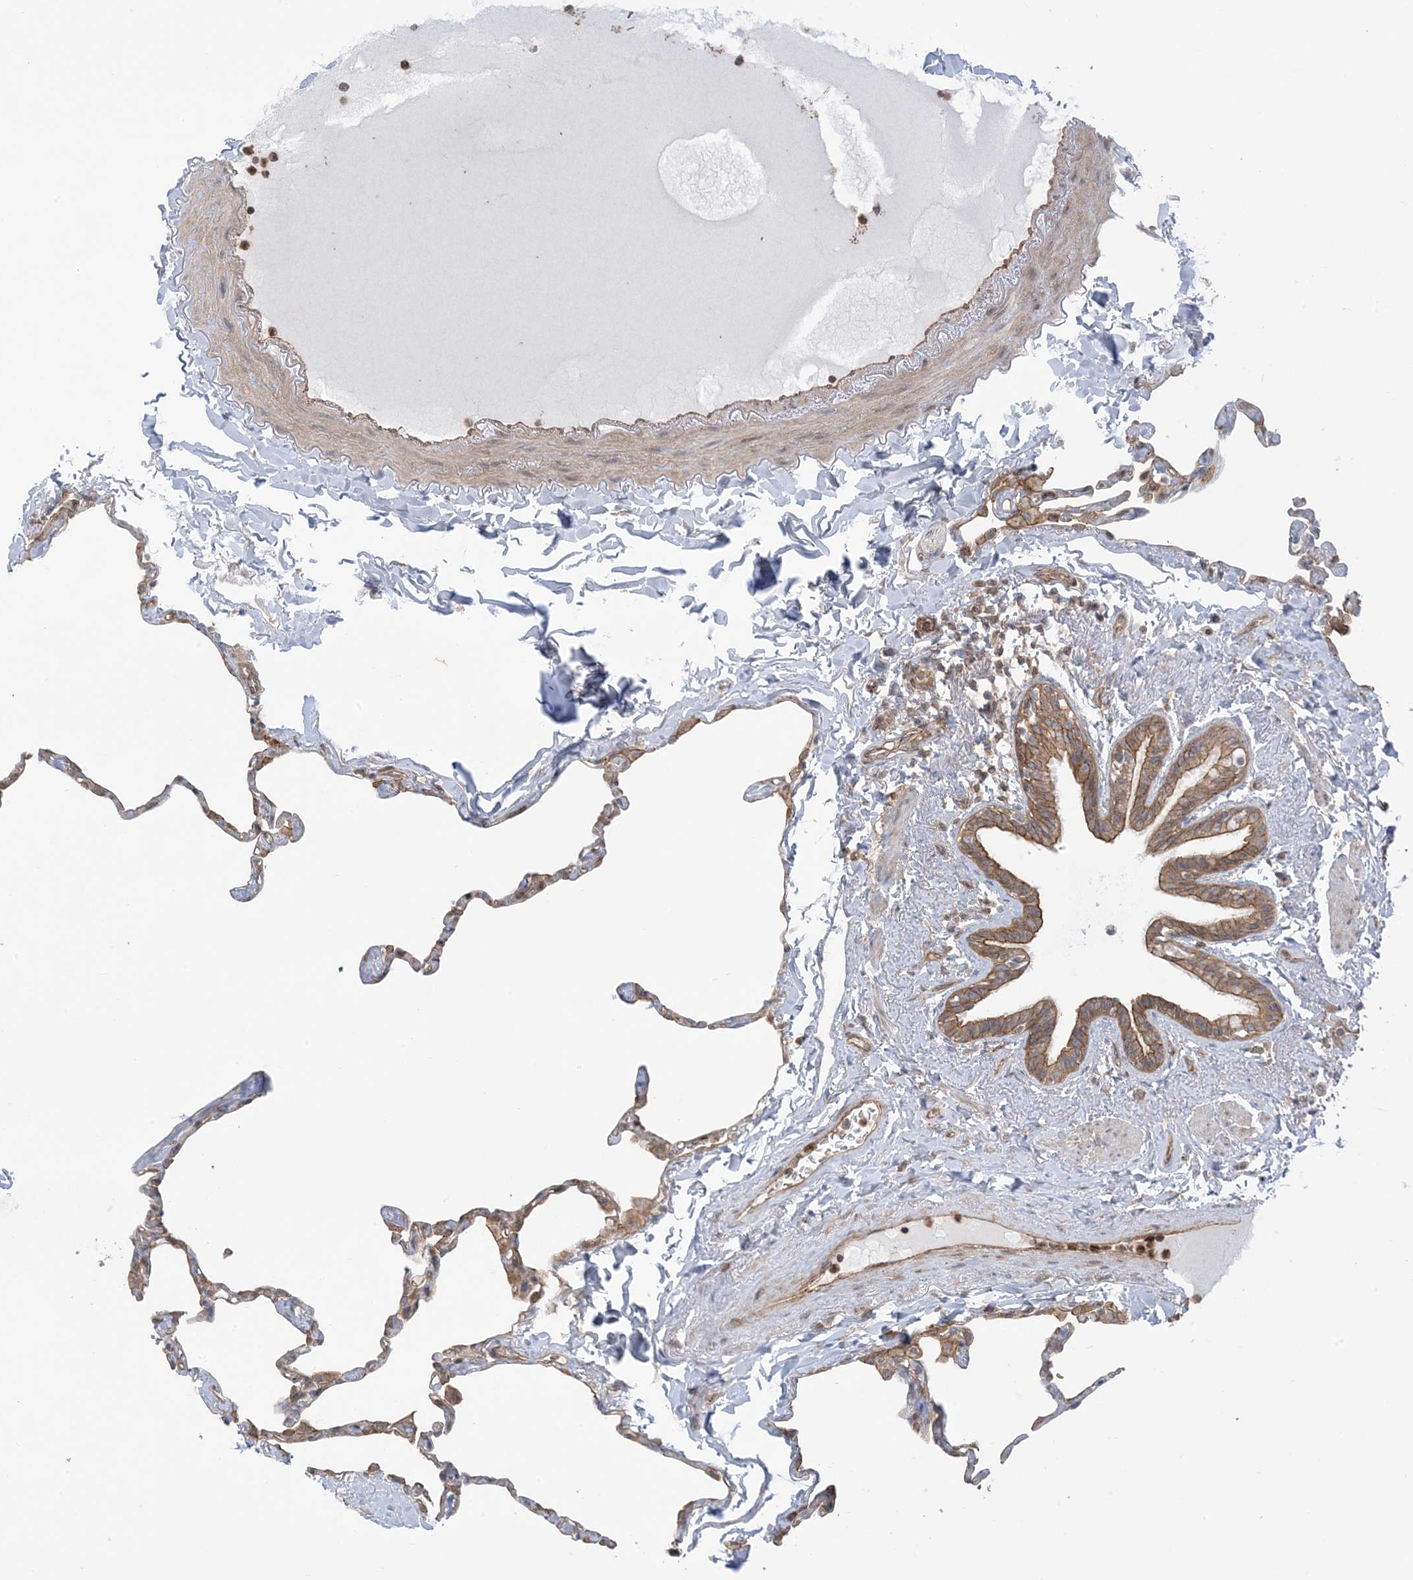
{"staining": {"intensity": "moderate", "quantity": "25%-75%", "location": "cytoplasmic/membranous"}, "tissue": "lung", "cell_type": "Alveolar cells", "image_type": "normal", "snomed": [{"axis": "morphology", "description": "Normal tissue, NOS"}, {"axis": "topography", "description": "Lung"}], "caption": "DAB (3,3'-diaminobenzidine) immunohistochemical staining of unremarkable lung displays moderate cytoplasmic/membranous protein staining in about 25%-75% of alveolar cells.", "gene": "ICMT", "patient": {"sex": "male", "age": 65}}